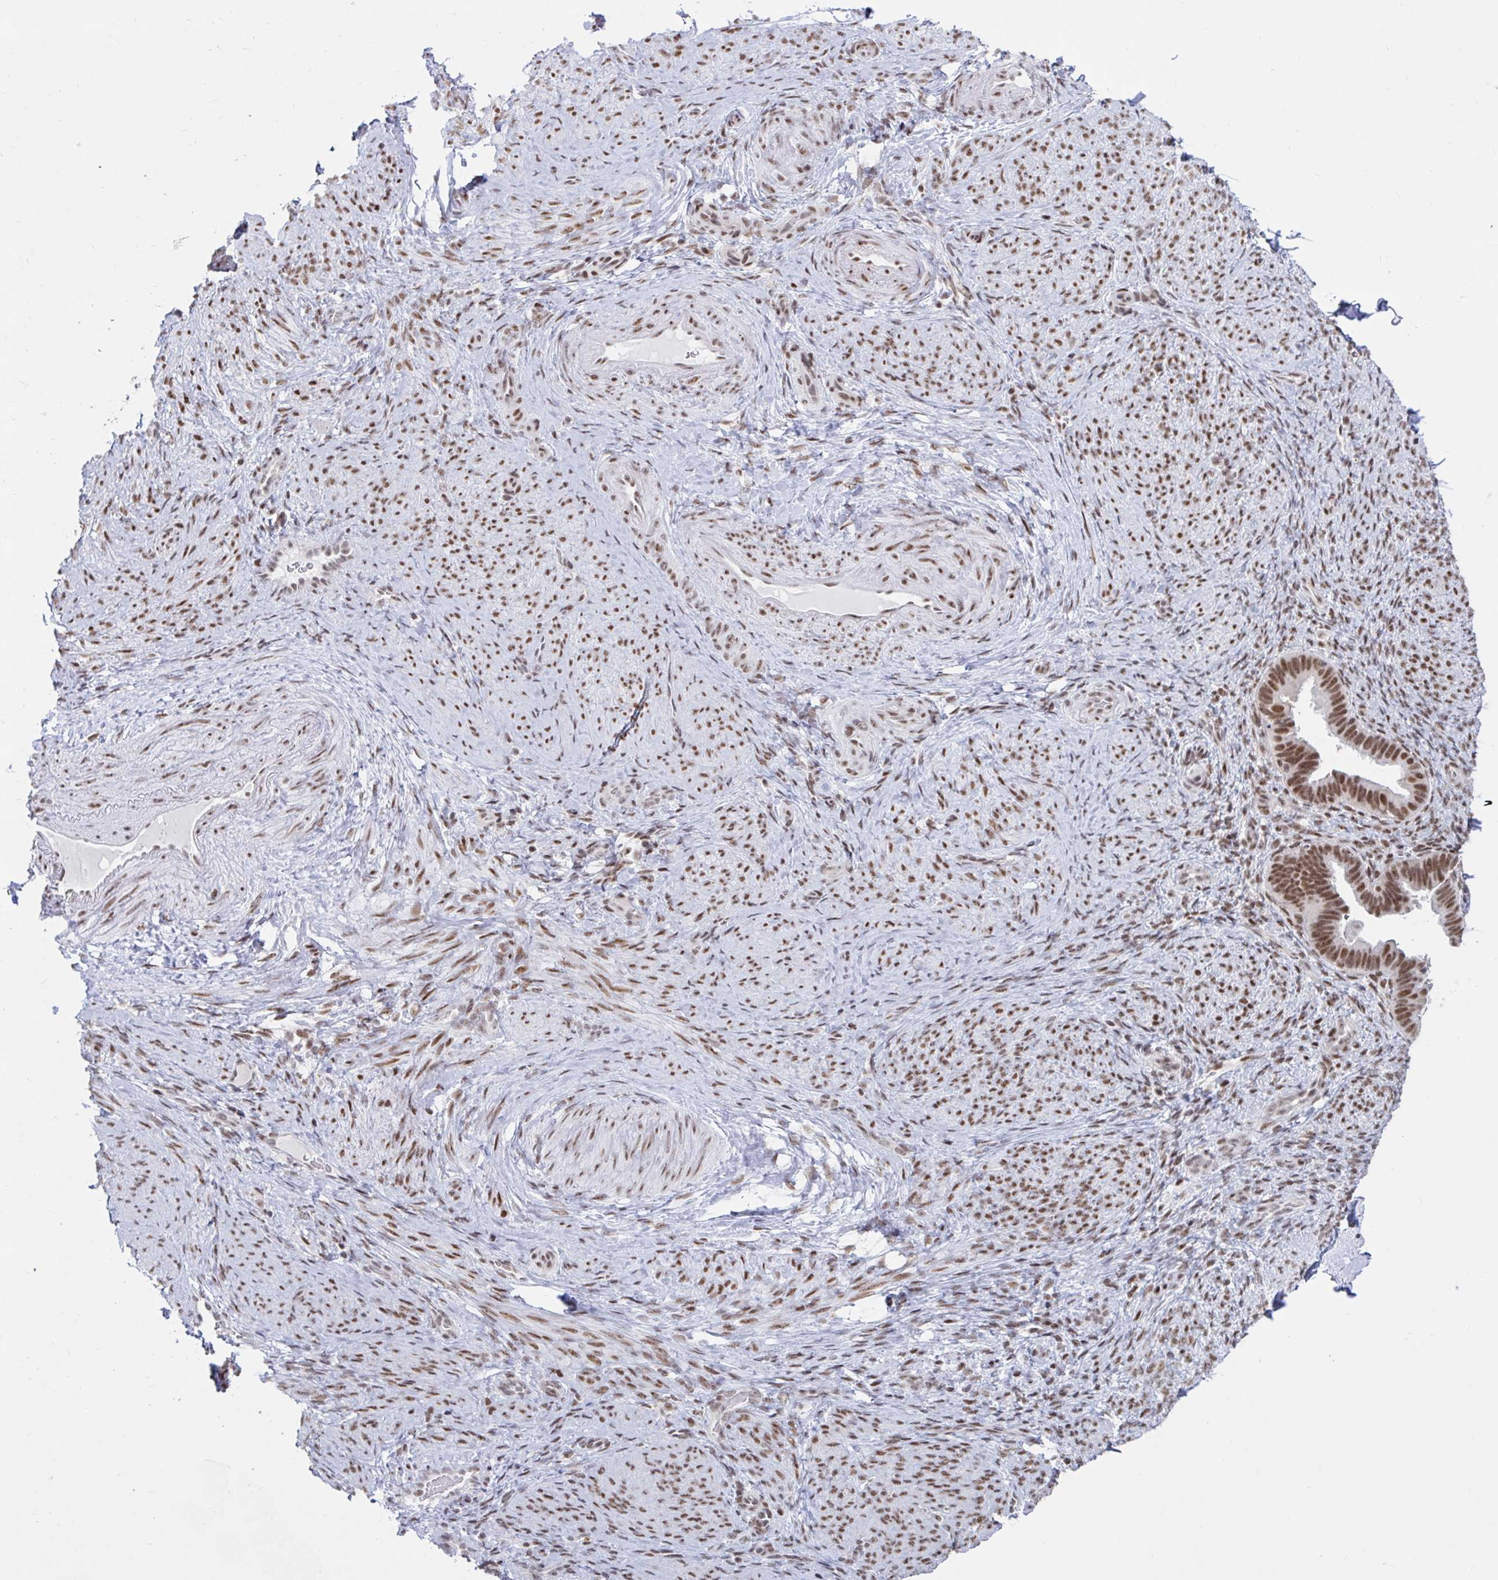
{"staining": {"intensity": "moderate", "quantity": "<25%", "location": "nuclear"}, "tissue": "endometrium", "cell_type": "Cells in endometrial stroma", "image_type": "normal", "snomed": [{"axis": "morphology", "description": "Normal tissue, NOS"}, {"axis": "topography", "description": "Endometrium"}], "caption": "This image reveals benign endometrium stained with IHC to label a protein in brown. The nuclear of cells in endometrial stroma show moderate positivity for the protein. Nuclei are counter-stained blue.", "gene": "PHF10", "patient": {"sex": "female", "age": 34}}